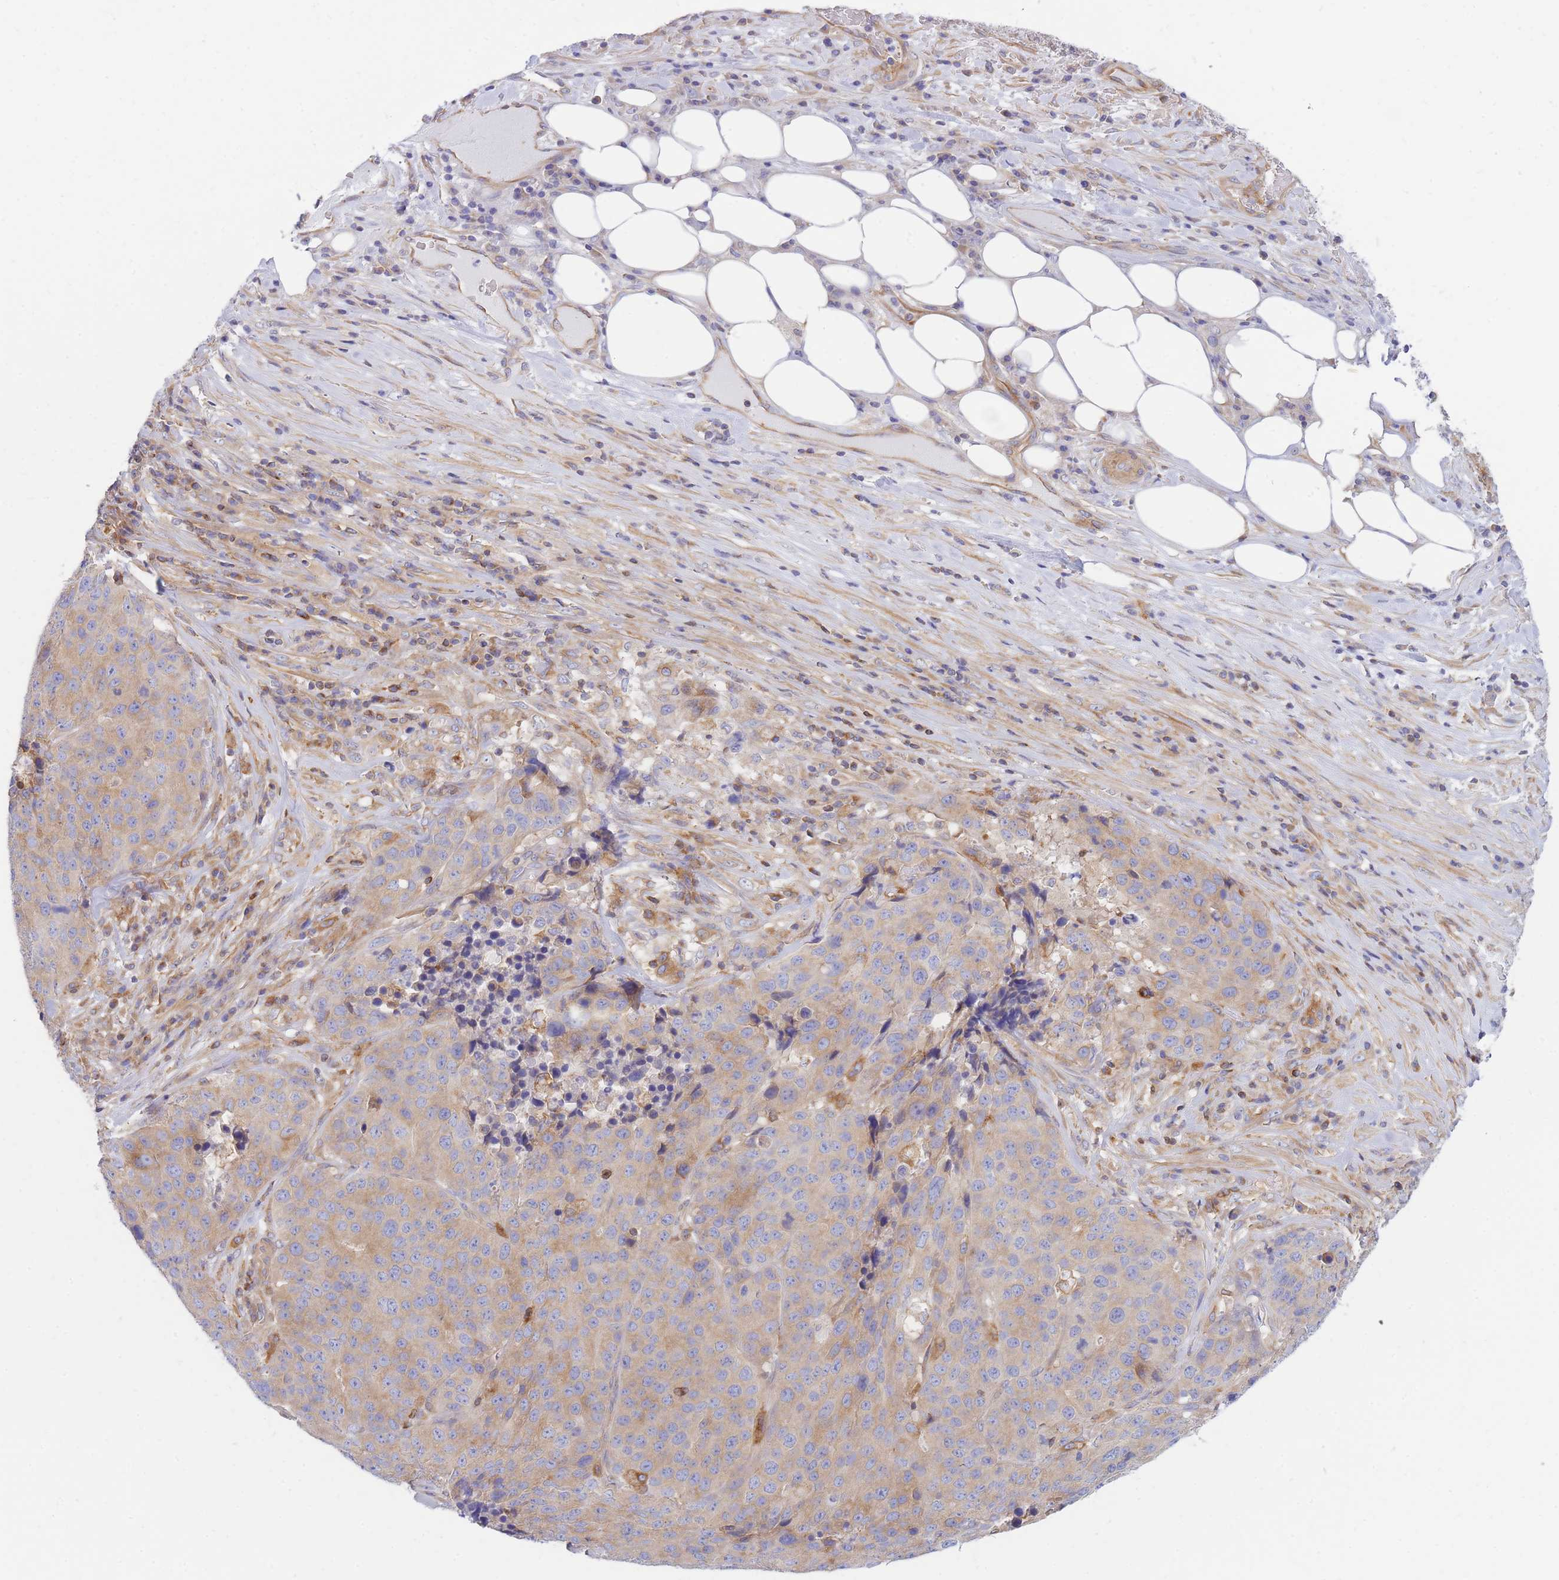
{"staining": {"intensity": "weak", "quantity": ">75%", "location": "cytoplasmic/membranous"}, "tissue": "stomach cancer", "cell_type": "Tumor cells", "image_type": "cancer", "snomed": [{"axis": "morphology", "description": "Adenocarcinoma, NOS"}, {"axis": "topography", "description": "Stomach"}], "caption": "Immunohistochemical staining of stomach cancer reveals low levels of weak cytoplasmic/membranous protein expression in about >75% of tumor cells.", "gene": "REM1", "patient": {"sex": "male", "age": 71}}